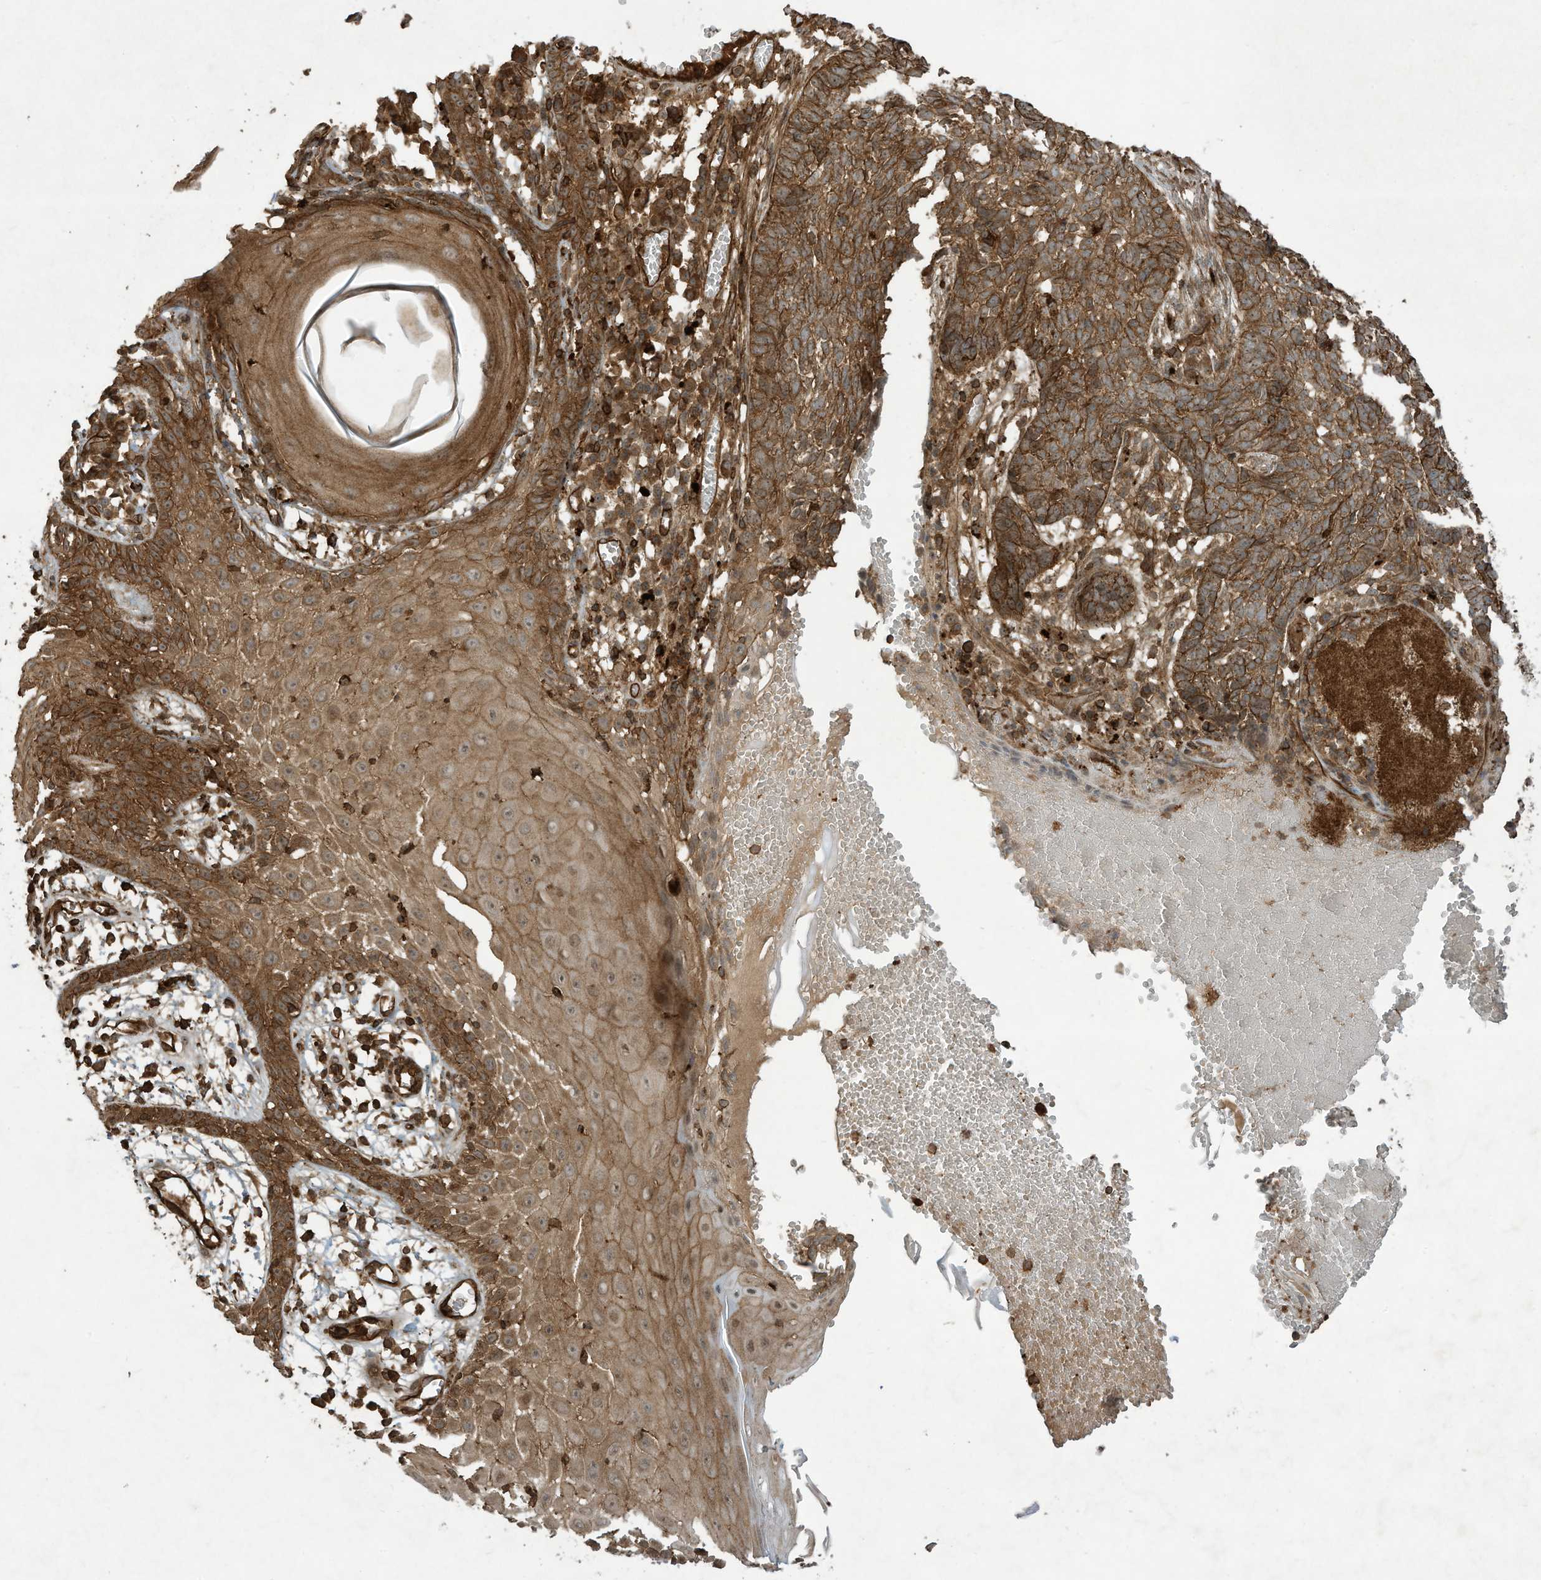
{"staining": {"intensity": "strong", "quantity": ">75%", "location": "cytoplasmic/membranous"}, "tissue": "skin cancer", "cell_type": "Tumor cells", "image_type": "cancer", "snomed": [{"axis": "morphology", "description": "Basal cell carcinoma"}, {"axis": "topography", "description": "Skin"}], "caption": "Brown immunohistochemical staining in human skin cancer (basal cell carcinoma) demonstrates strong cytoplasmic/membranous positivity in about >75% of tumor cells.", "gene": "DDIT4", "patient": {"sex": "male", "age": 85}}